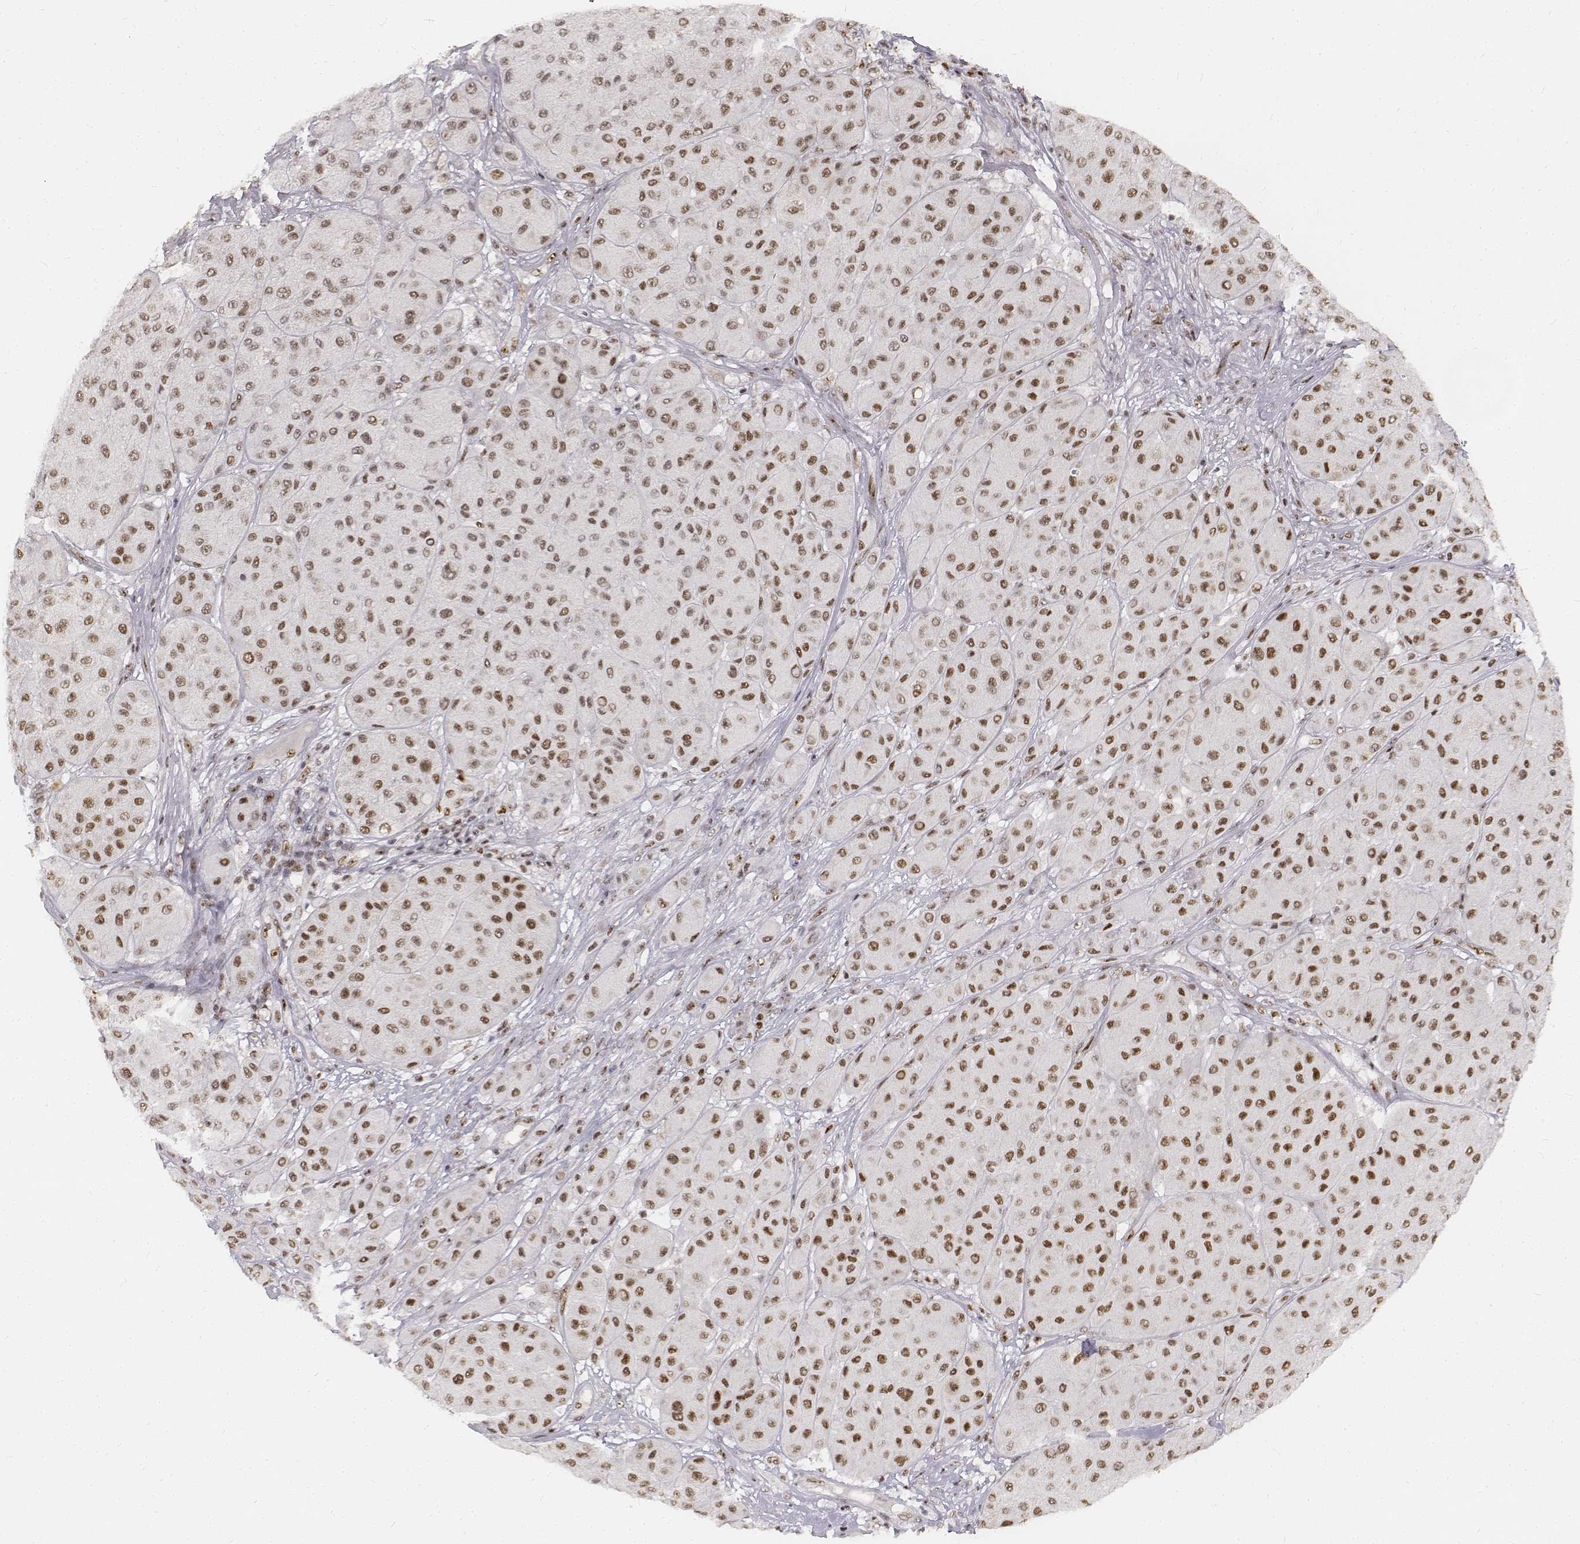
{"staining": {"intensity": "moderate", "quantity": ">75%", "location": "nuclear"}, "tissue": "melanoma", "cell_type": "Tumor cells", "image_type": "cancer", "snomed": [{"axis": "morphology", "description": "Malignant melanoma, Metastatic site"}, {"axis": "topography", "description": "Smooth muscle"}], "caption": "Human malignant melanoma (metastatic site) stained with a protein marker exhibits moderate staining in tumor cells.", "gene": "PHF6", "patient": {"sex": "male", "age": 41}}